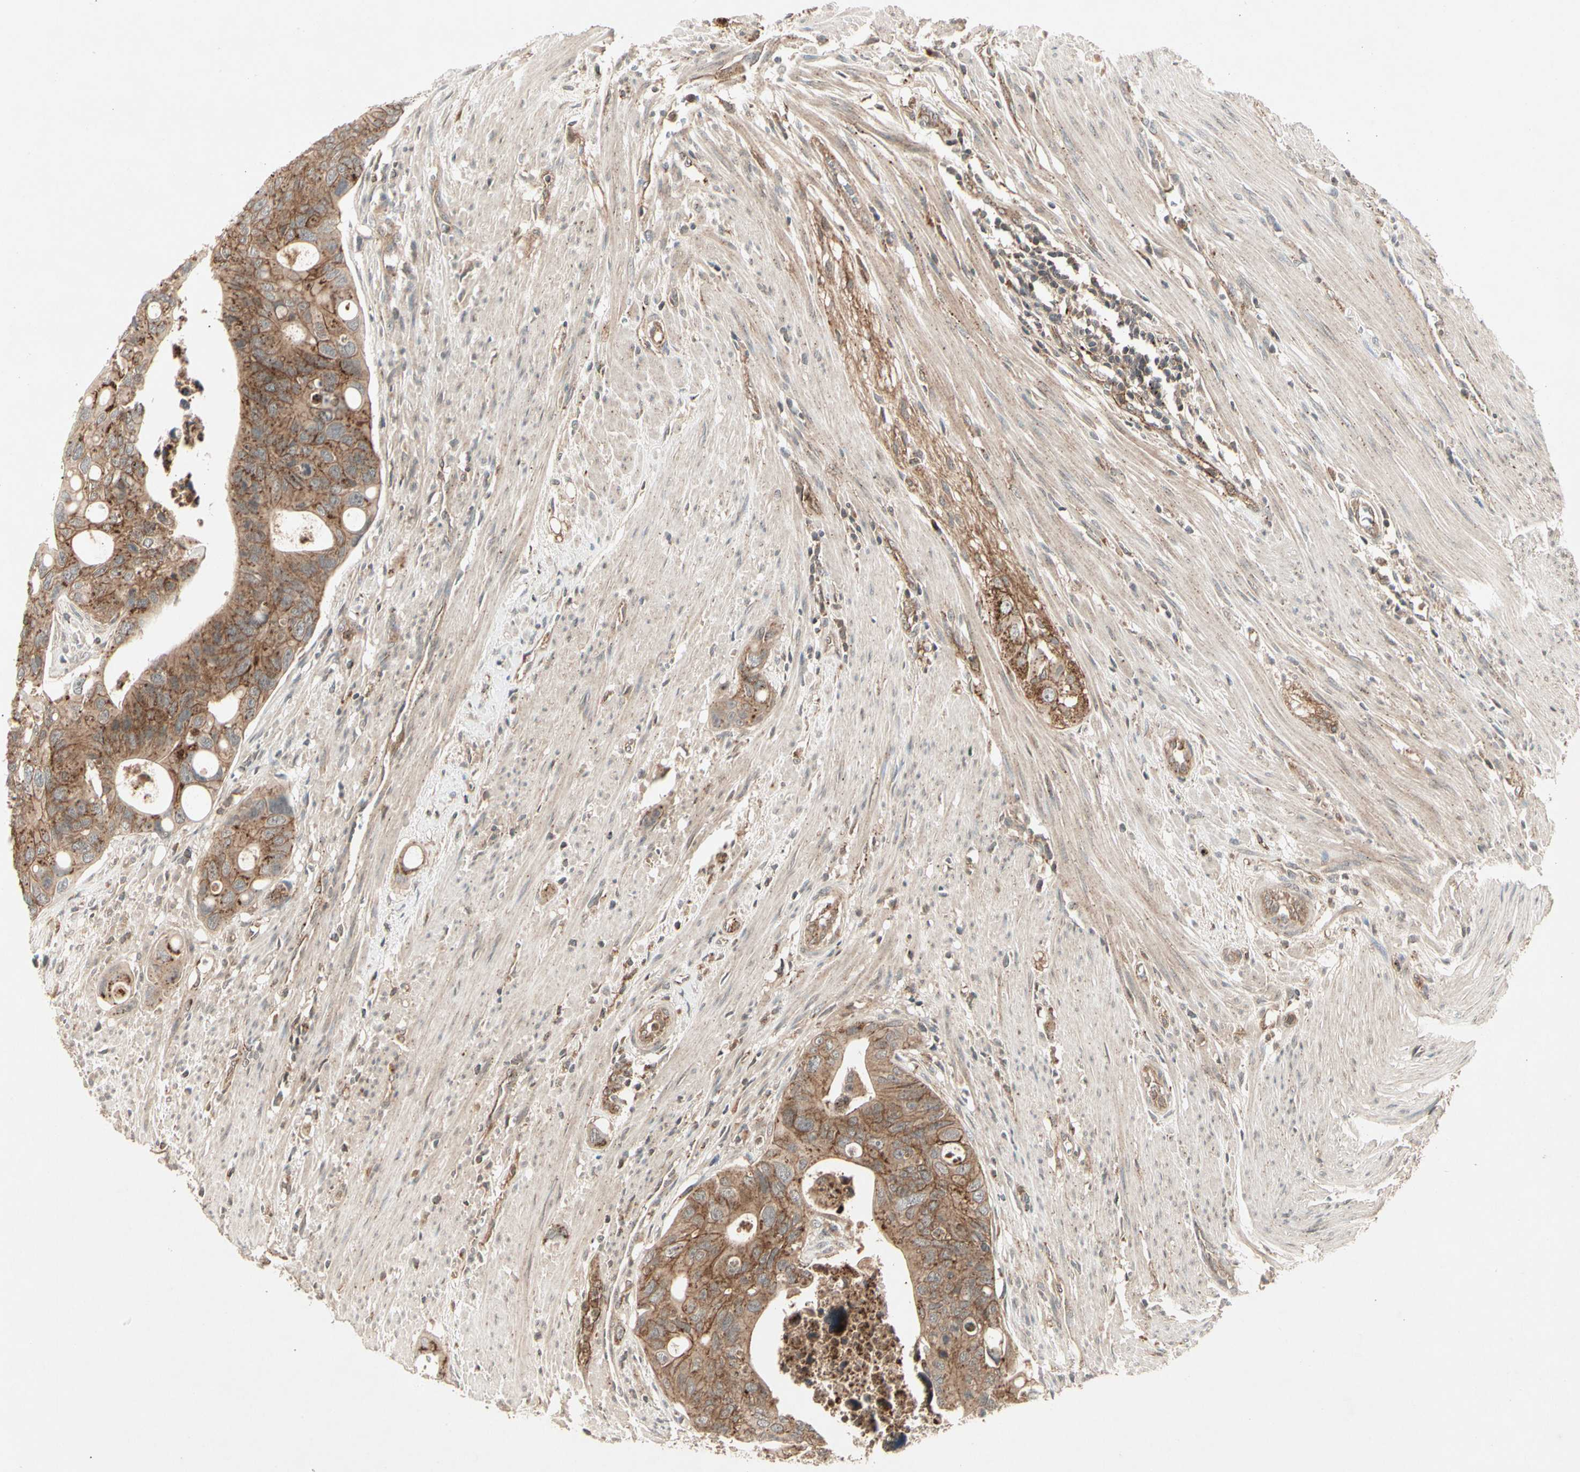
{"staining": {"intensity": "moderate", "quantity": ">75%", "location": "cytoplasmic/membranous"}, "tissue": "colorectal cancer", "cell_type": "Tumor cells", "image_type": "cancer", "snomed": [{"axis": "morphology", "description": "Adenocarcinoma, NOS"}, {"axis": "topography", "description": "Colon"}], "caption": "Protein expression analysis of adenocarcinoma (colorectal) exhibits moderate cytoplasmic/membranous staining in about >75% of tumor cells. (Brightfield microscopy of DAB IHC at high magnification).", "gene": "FLOT1", "patient": {"sex": "female", "age": 57}}